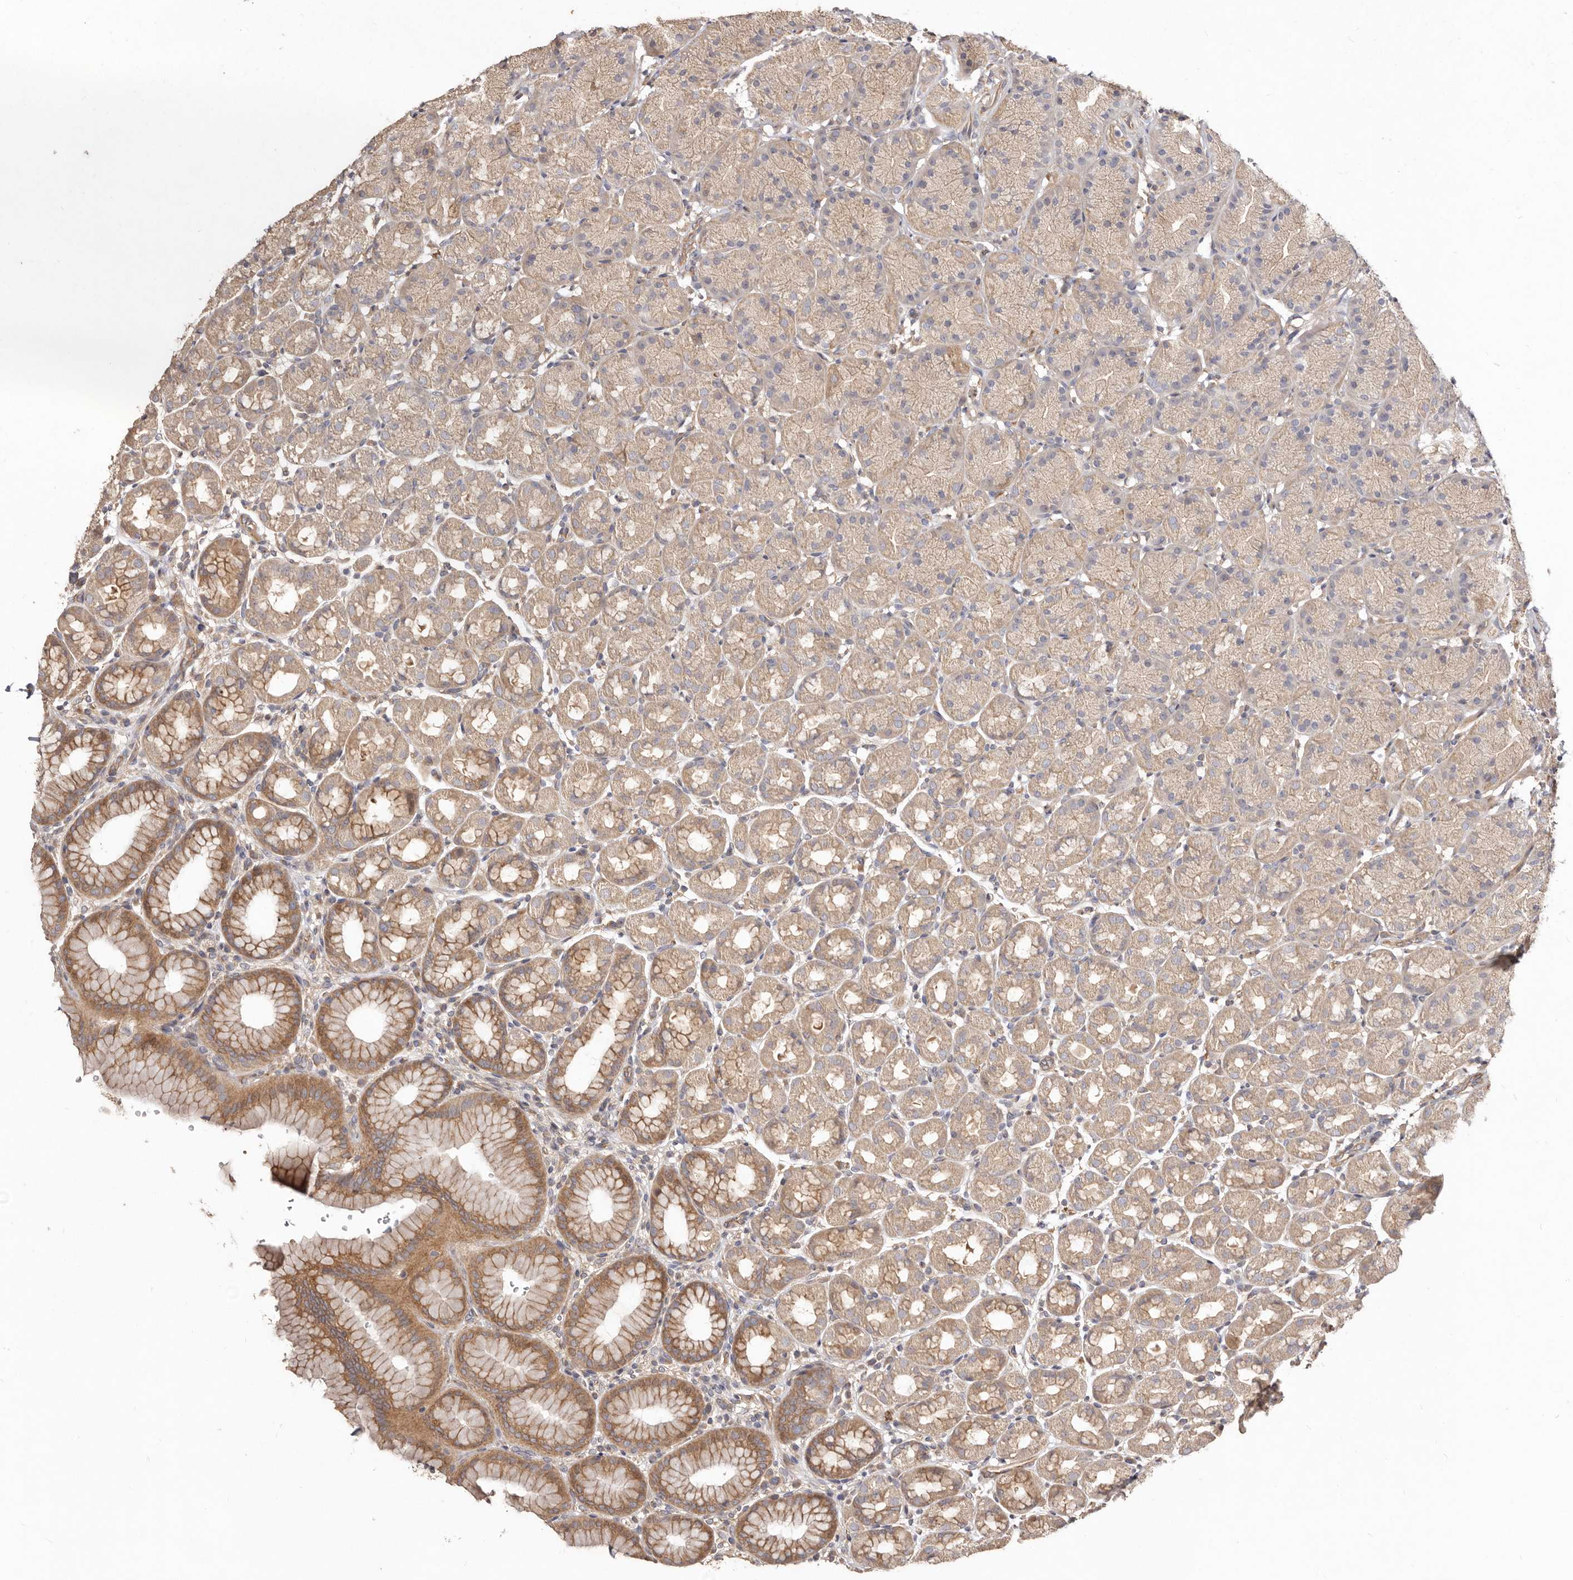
{"staining": {"intensity": "moderate", "quantity": "25%-75%", "location": "cytoplasmic/membranous"}, "tissue": "stomach", "cell_type": "Glandular cells", "image_type": "normal", "snomed": [{"axis": "morphology", "description": "Normal tissue, NOS"}, {"axis": "topography", "description": "Stomach"}], "caption": "Moderate cytoplasmic/membranous protein staining is seen in approximately 25%-75% of glandular cells in stomach. (DAB IHC, brown staining for protein, blue staining for nuclei).", "gene": "LRRC25", "patient": {"sex": "male", "age": 42}}